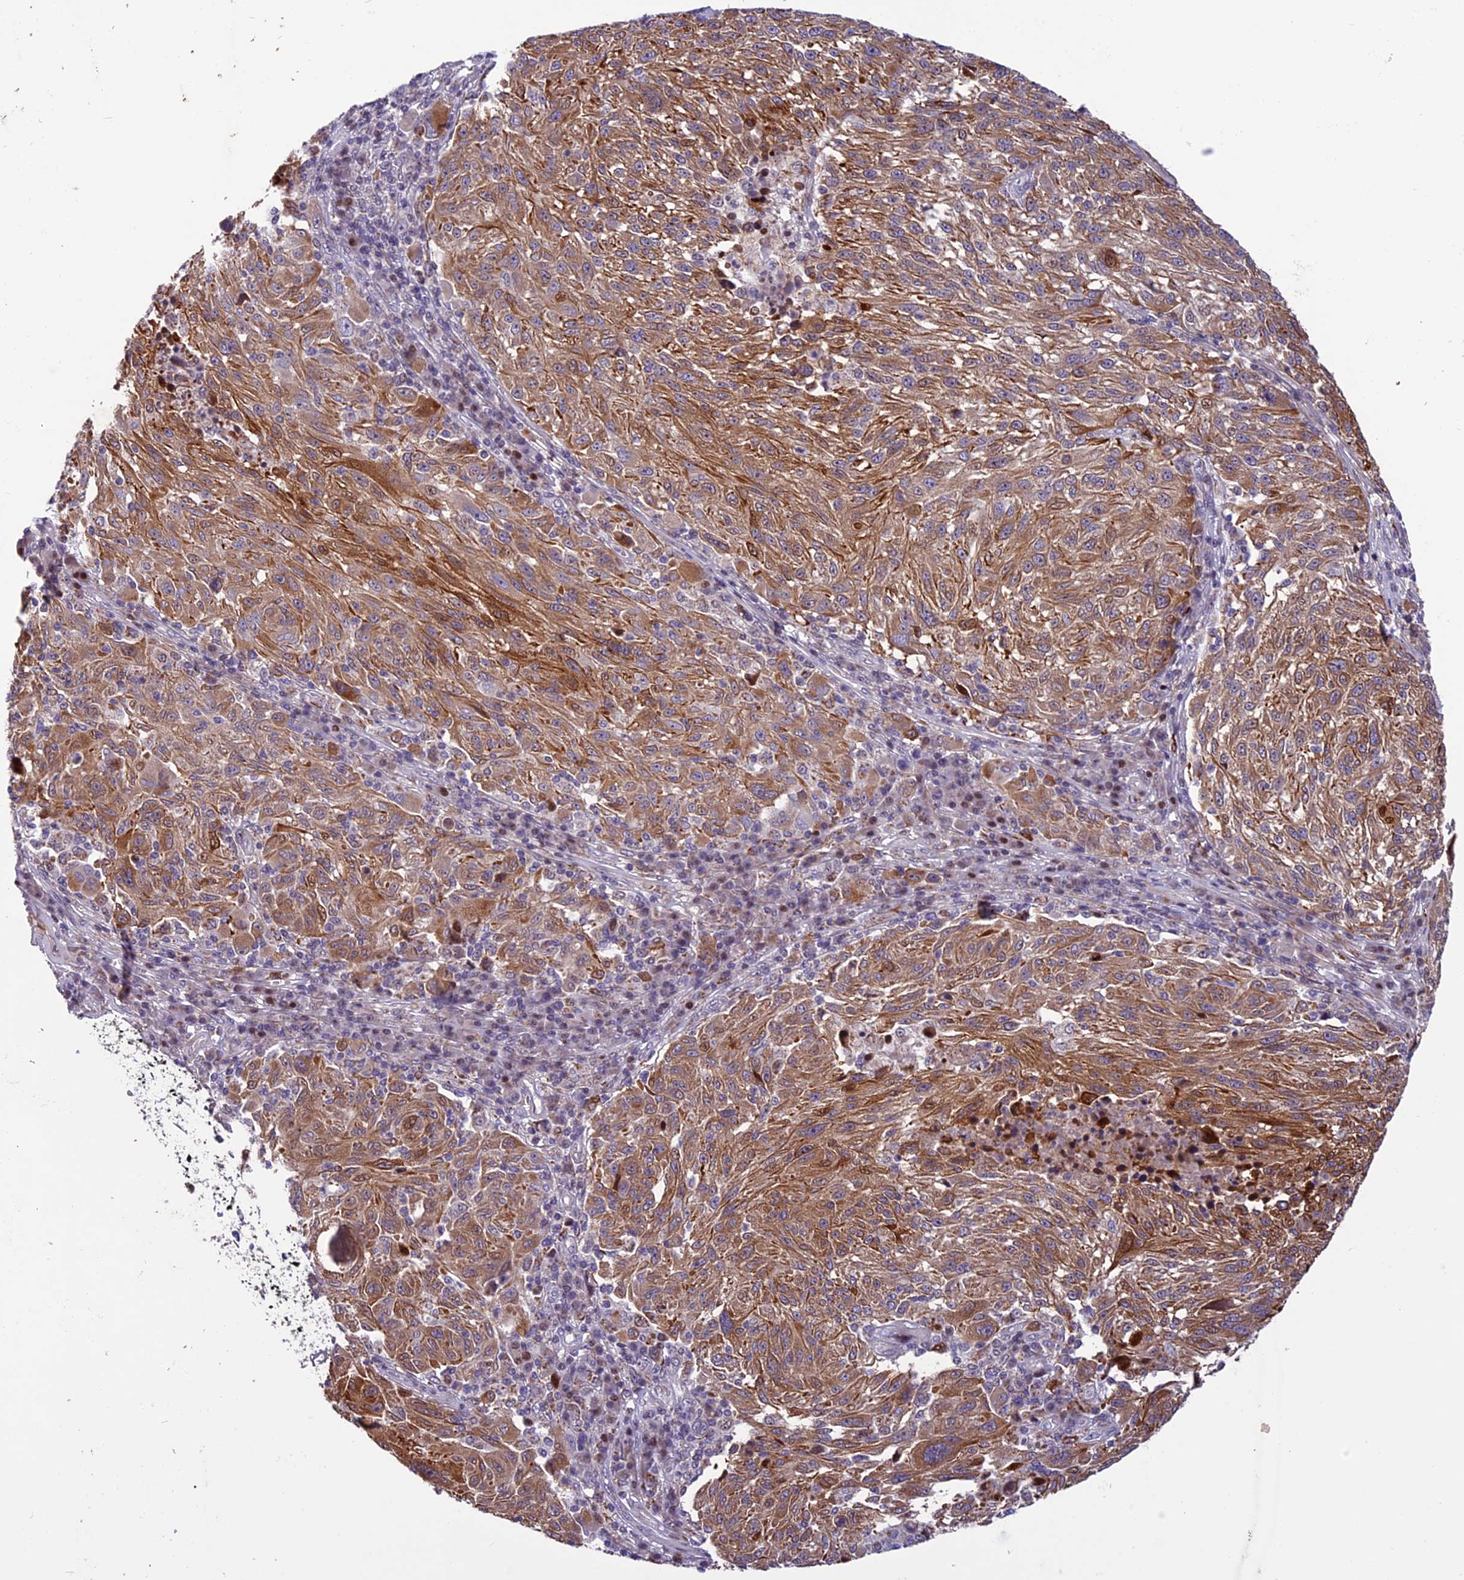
{"staining": {"intensity": "moderate", "quantity": ">75%", "location": "cytoplasmic/membranous"}, "tissue": "melanoma", "cell_type": "Tumor cells", "image_type": "cancer", "snomed": [{"axis": "morphology", "description": "Malignant melanoma, NOS"}, {"axis": "topography", "description": "Skin"}], "caption": "Malignant melanoma stained for a protein exhibits moderate cytoplasmic/membranous positivity in tumor cells.", "gene": "MIEF2", "patient": {"sex": "male", "age": 53}}